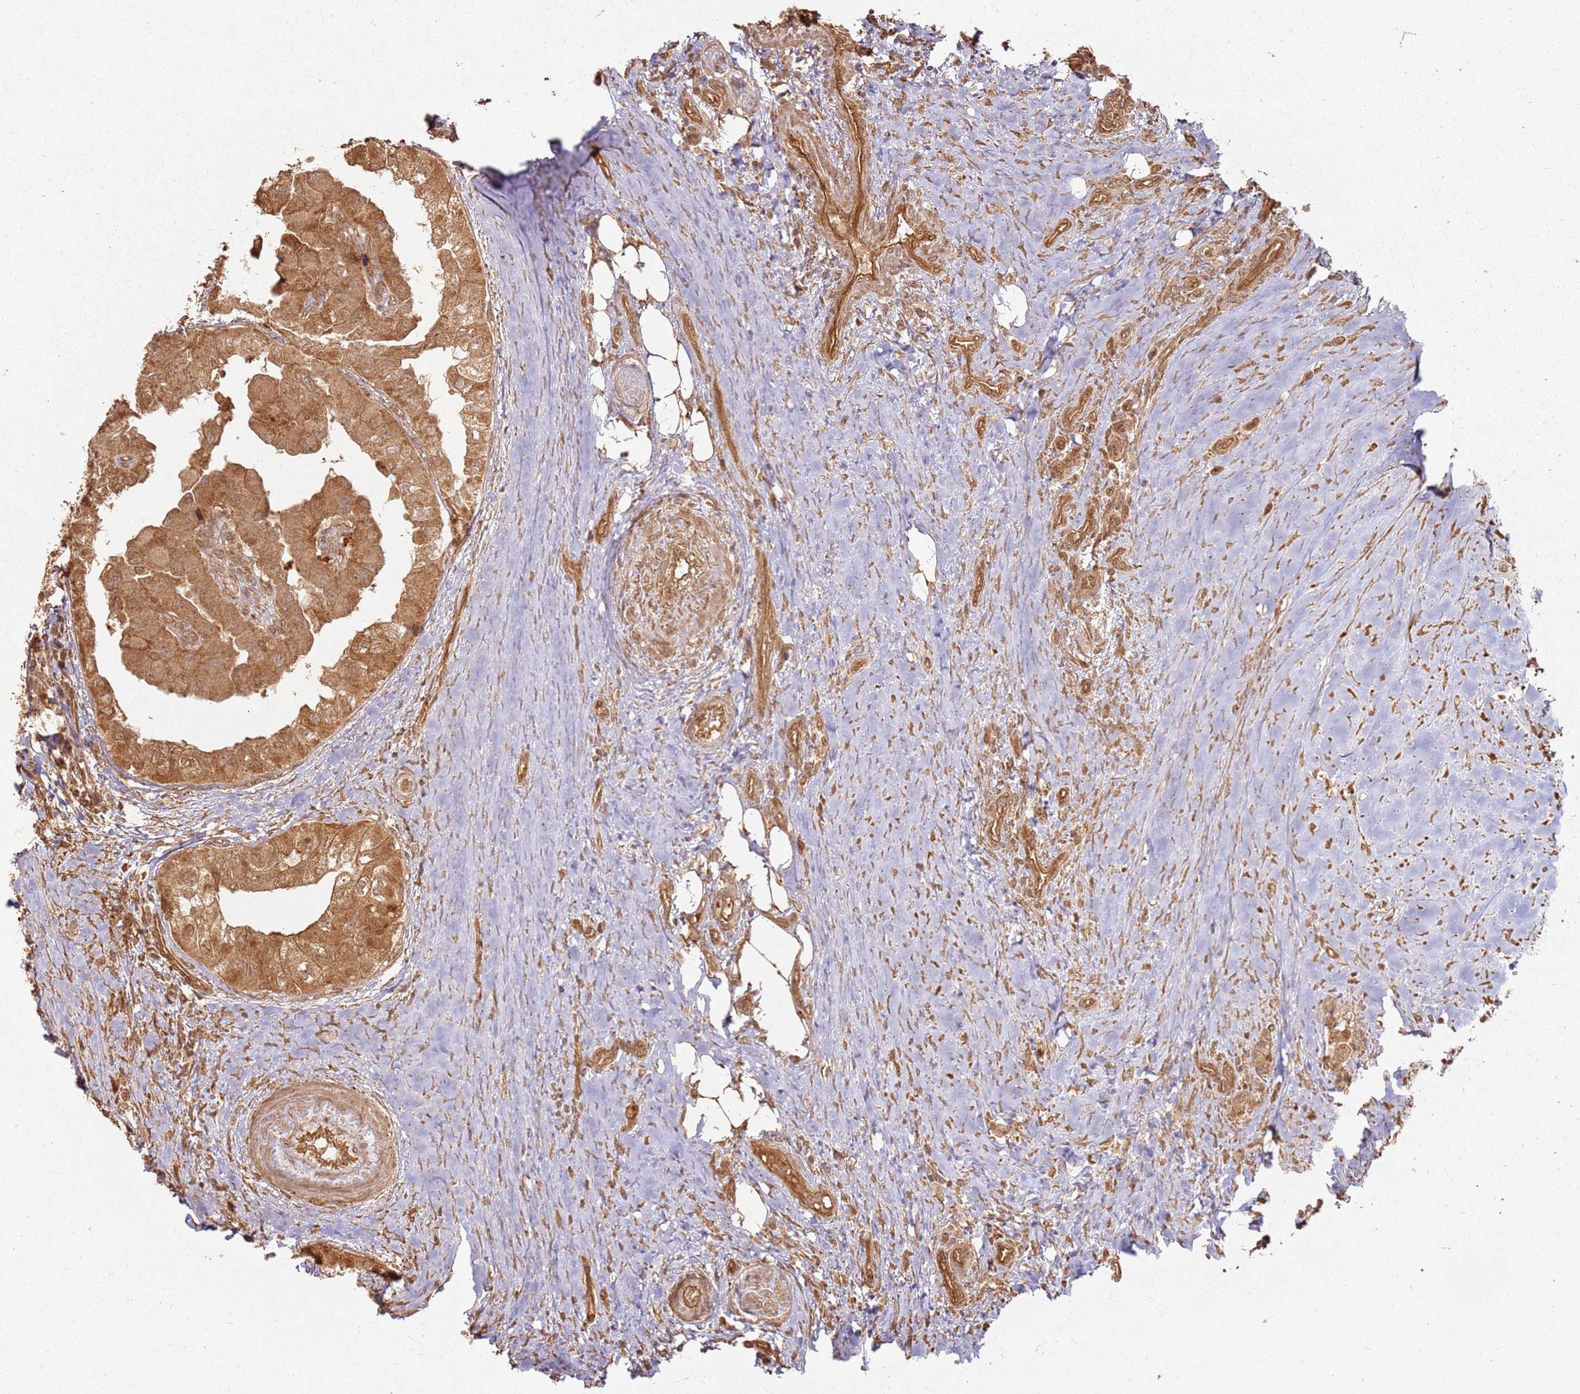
{"staining": {"intensity": "moderate", "quantity": ">75%", "location": "cytoplasmic/membranous"}, "tissue": "thyroid cancer", "cell_type": "Tumor cells", "image_type": "cancer", "snomed": [{"axis": "morphology", "description": "Papillary adenocarcinoma, NOS"}, {"axis": "topography", "description": "Thyroid gland"}], "caption": "This image exhibits thyroid papillary adenocarcinoma stained with immunohistochemistry (IHC) to label a protein in brown. The cytoplasmic/membranous of tumor cells show moderate positivity for the protein. Nuclei are counter-stained blue.", "gene": "ZNF776", "patient": {"sex": "female", "age": 59}}